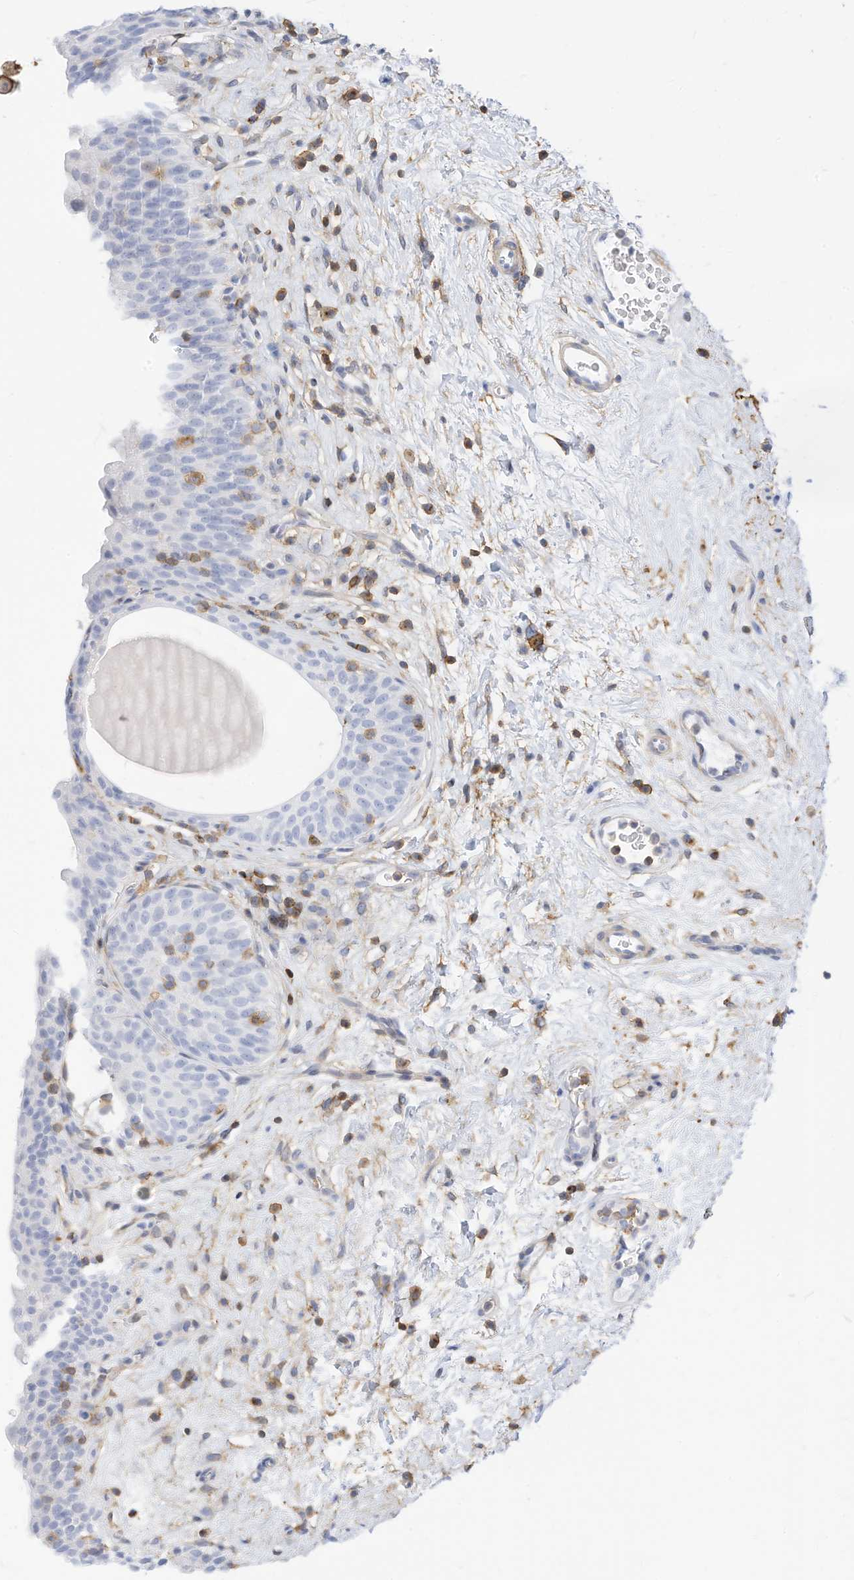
{"staining": {"intensity": "negative", "quantity": "none", "location": "none"}, "tissue": "urinary bladder", "cell_type": "Urothelial cells", "image_type": "normal", "snomed": [{"axis": "morphology", "description": "Normal tissue, NOS"}, {"axis": "topography", "description": "Urinary bladder"}], "caption": "The photomicrograph demonstrates no significant expression in urothelial cells of urinary bladder.", "gene": "TXNDC9", "patient": {"sex": "male", "age": 83}}